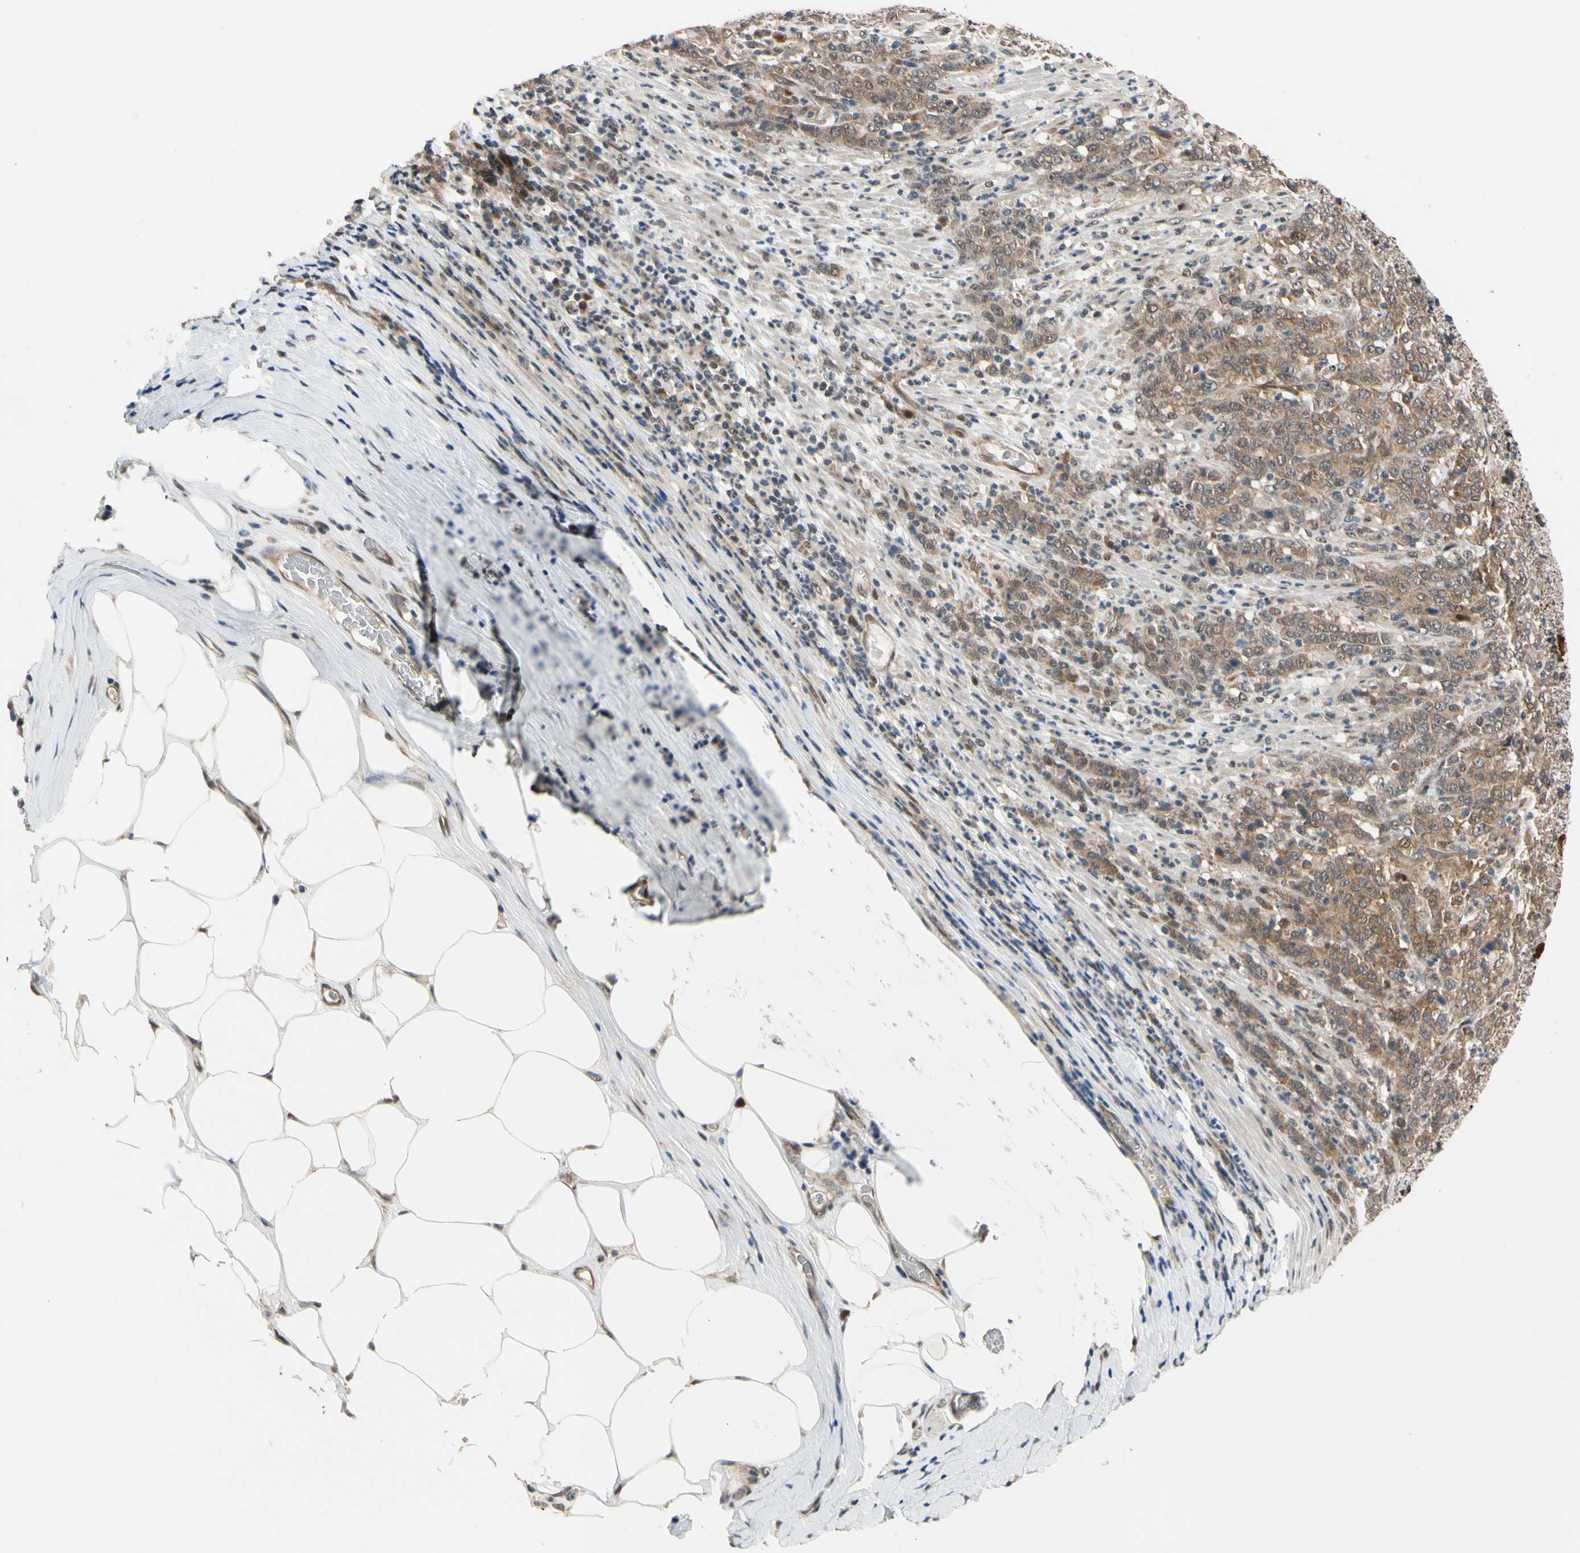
{"staining": {"intensity": "moderate", "quantity": ">75%", "location": "cytoplasmic/membranous"}, "tissue": "stomach cancer", "cell_type": "Tumor cells", "image_type": "cancer", "snomed": [{"axis": "morphology", "description": "Adenocarcinoma, NOS"}, {"axis": "topography", "description": "Stomach, lower"}], "caption": "Tumor cells display moderate cytoplasmic/membranous staining in approximately >75% of cells in stomach cancer. (IHC, brightfield microscopy, high magnification).", "gene": "NGEF", "patient": {"sex": "female", "age": 71}}